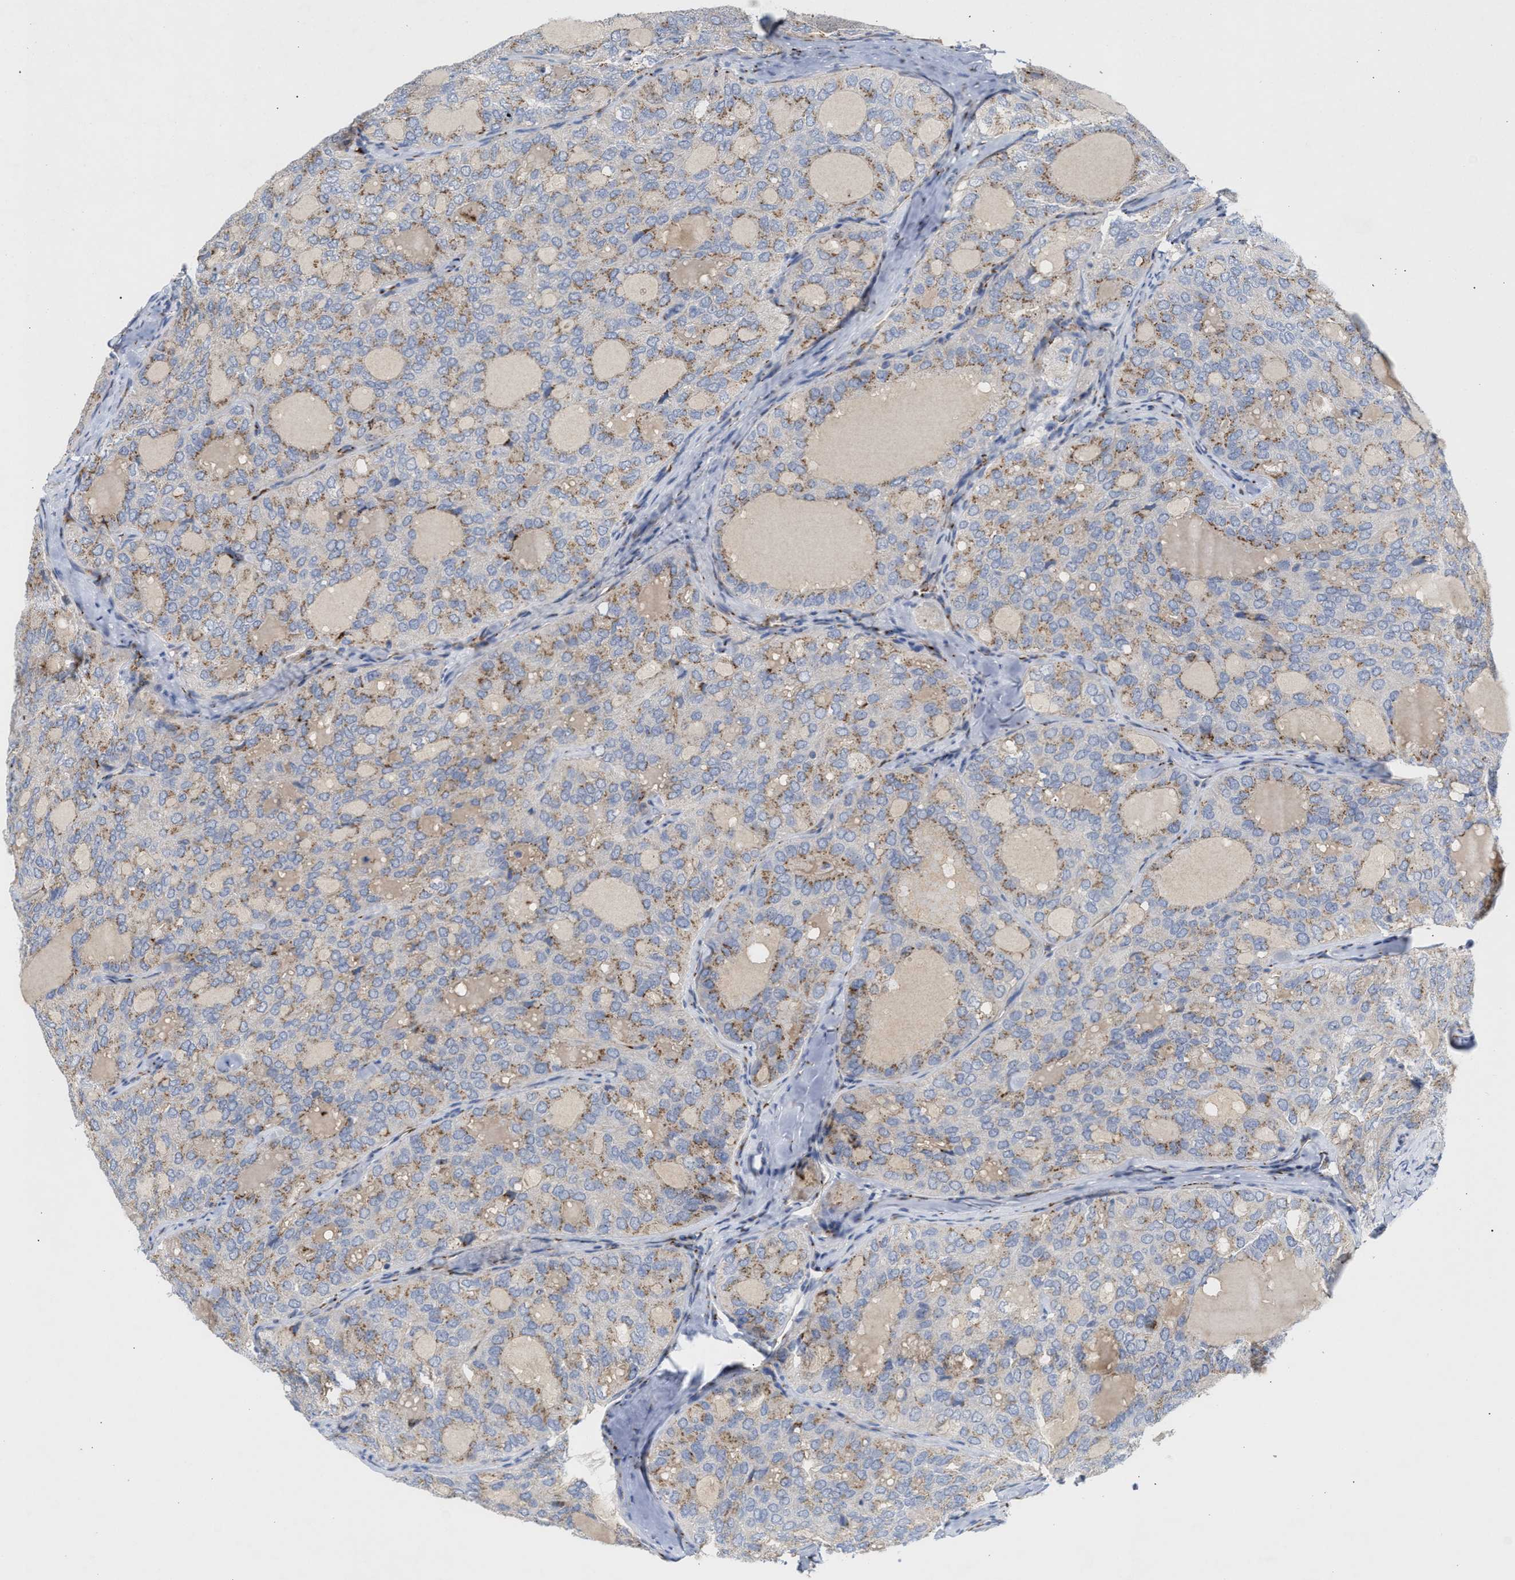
{"staining": {"intensity": "moderate", "quantity": "25%-75%", "location": "cytoplasmic/membranous"}, "tissue": "thyroid cancer", "cell_type": "Tumor cells", "image_type": "cancer", "snomed": [{"axis": "morphology", "description": "Follicular adenoma carcinoma, NOS"}, {"axis": "topography", "description": "Thyroid gland"}], "caption": "DAB (3,3'-diaminobenzidine) immunohistochemical staining of human follicular adenoma carcinoma (thyroid) shows moderate cytoplasmic/membranous protein expression in about 25%-75% of tumor cells.", "gene": "CCL2", "patient": {"sex": "male", "age": 75}}